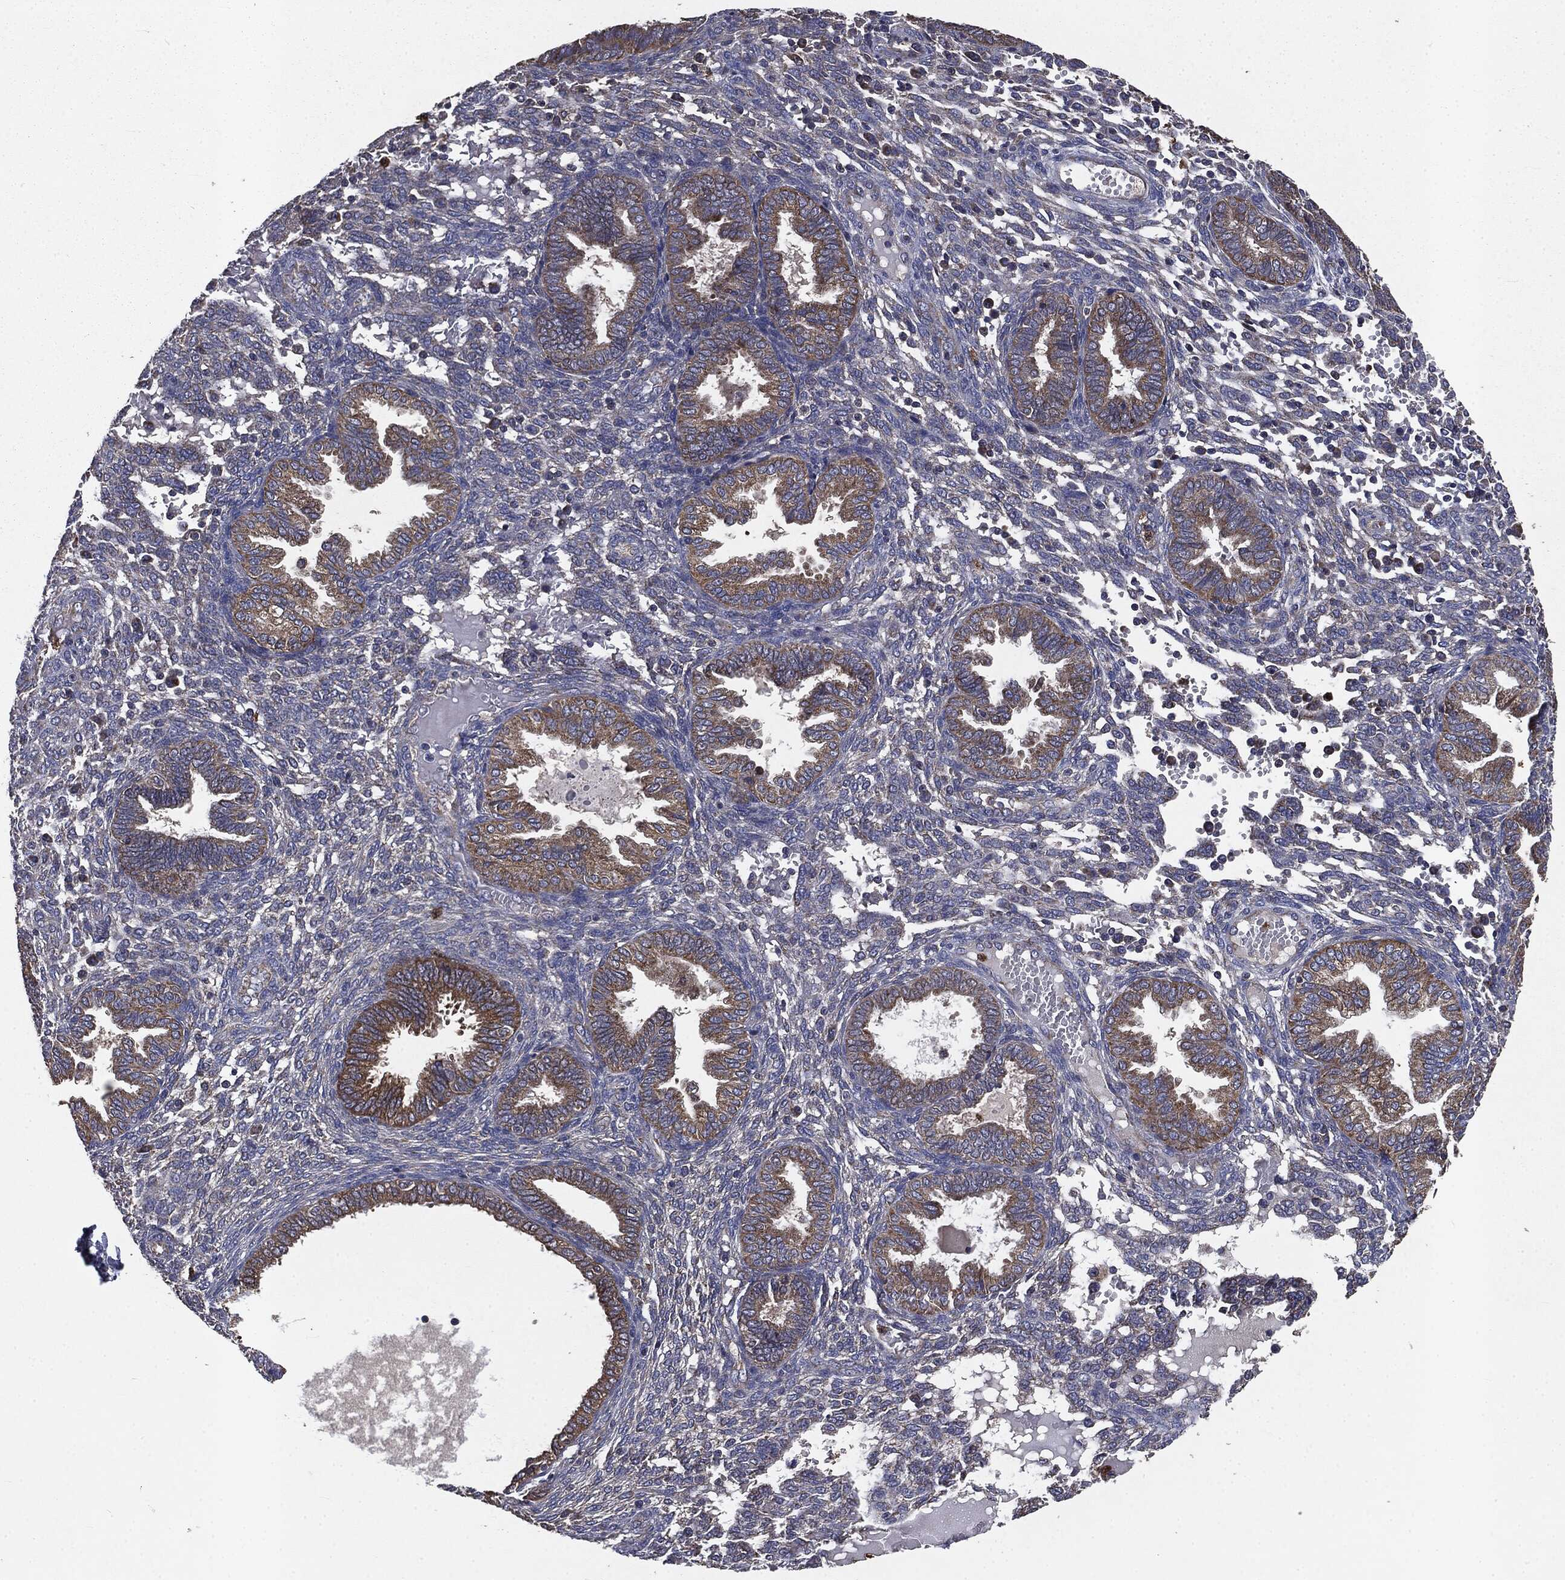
{"staining": {"intensity": "negative", "quantity": "none", "location": "none"}, "tissue": "endometrium", "cell_type": "Cells in endometrial stroma", "image_type": "normal", "snomed": [{"axis": "morphology", "description": "Normal tissue, NOS"}, {"axis": "topography", "description": "Endometrium"}], "caption": "Cells in endometrial stroma are negative for protein expression in benign human endometrium. Brightfield microscopy of IHC stained with DAB (3,3'-diaminobenzidine) (brown) and hematoxylin (blue), captured at high magnification.", "gene": "MAPK6", "patient": {"sex": "female", "age": 42}}